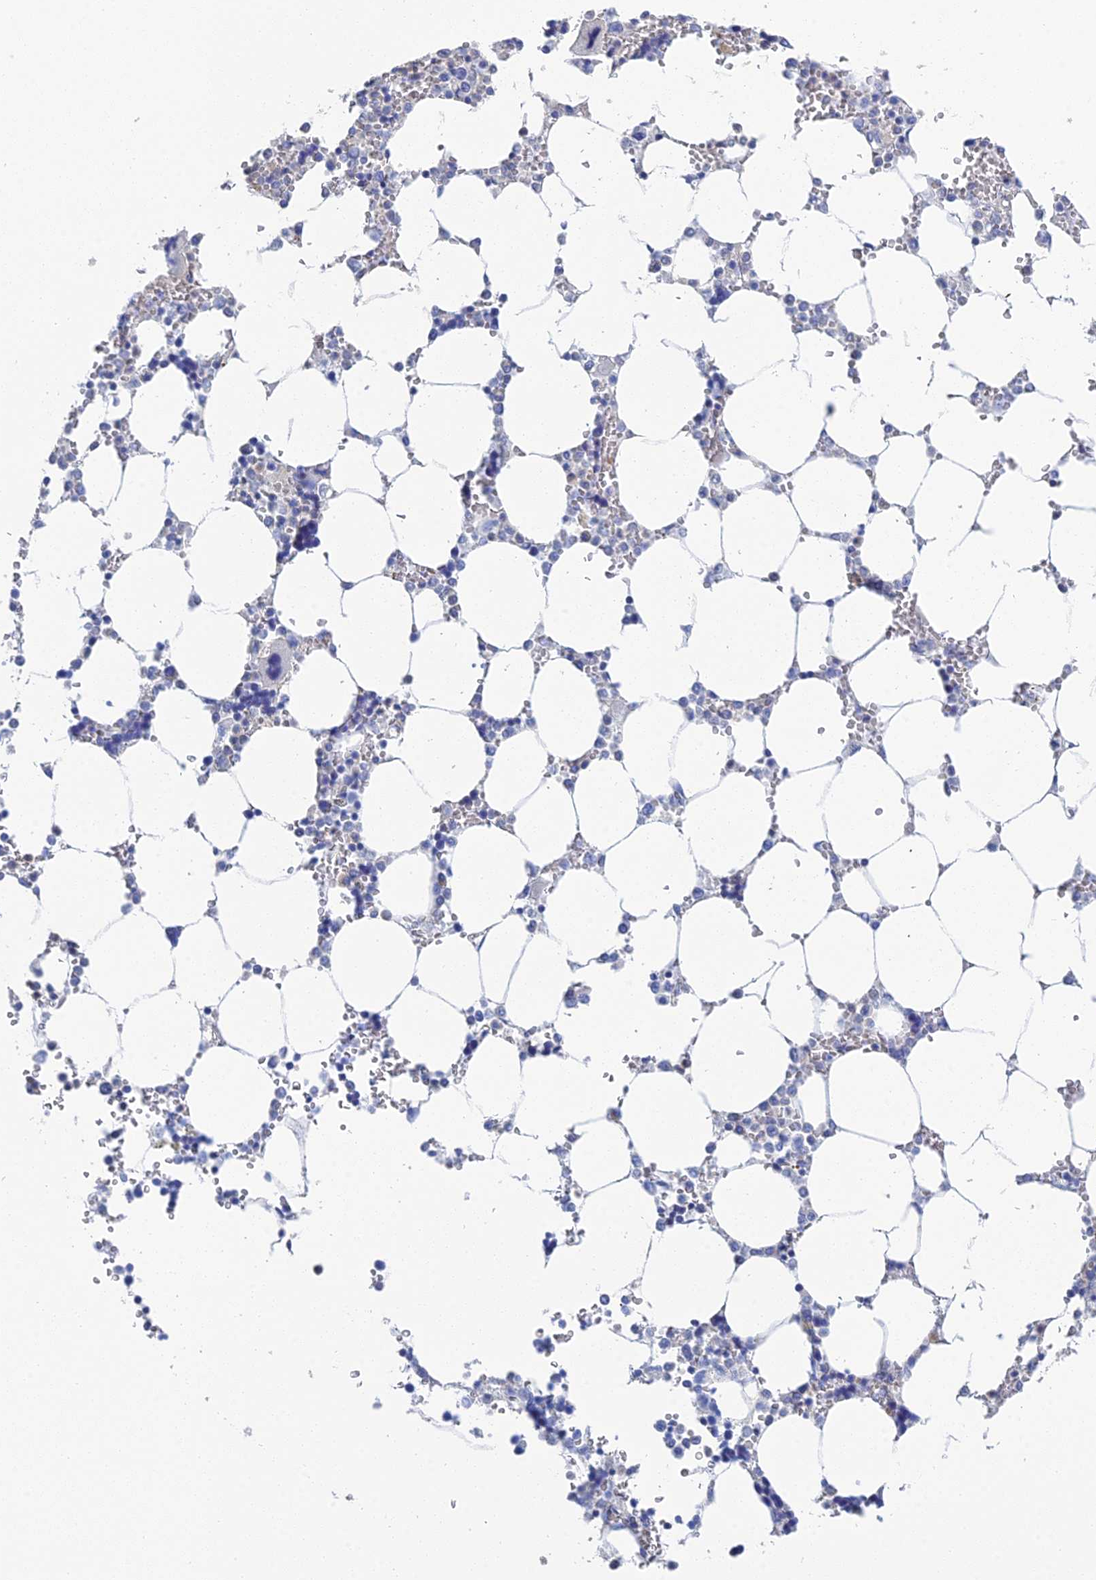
{"staining": {"intensity": "moderate", "quantity": "<25%", "location": "cytoplasmic/membranous"}, "tissue": "bone marrow", "cell_type": "Hematopoietic cells", "image_type": "normal", "snomed": [{"axis": "morphology", "description": "Normal tissue, NOS"}, {"axis": "topography", "description": "Bone marrow"}], "caption": "This histopathology image demonstrates immunohistochemistry staining of benign bone marrow, with low moderate cytoplasmic/membranous staining in approximately <25% of hematopoietic cells.", "gene": "PCDHA8", "patient": {"sex": "male", "age": 64}}